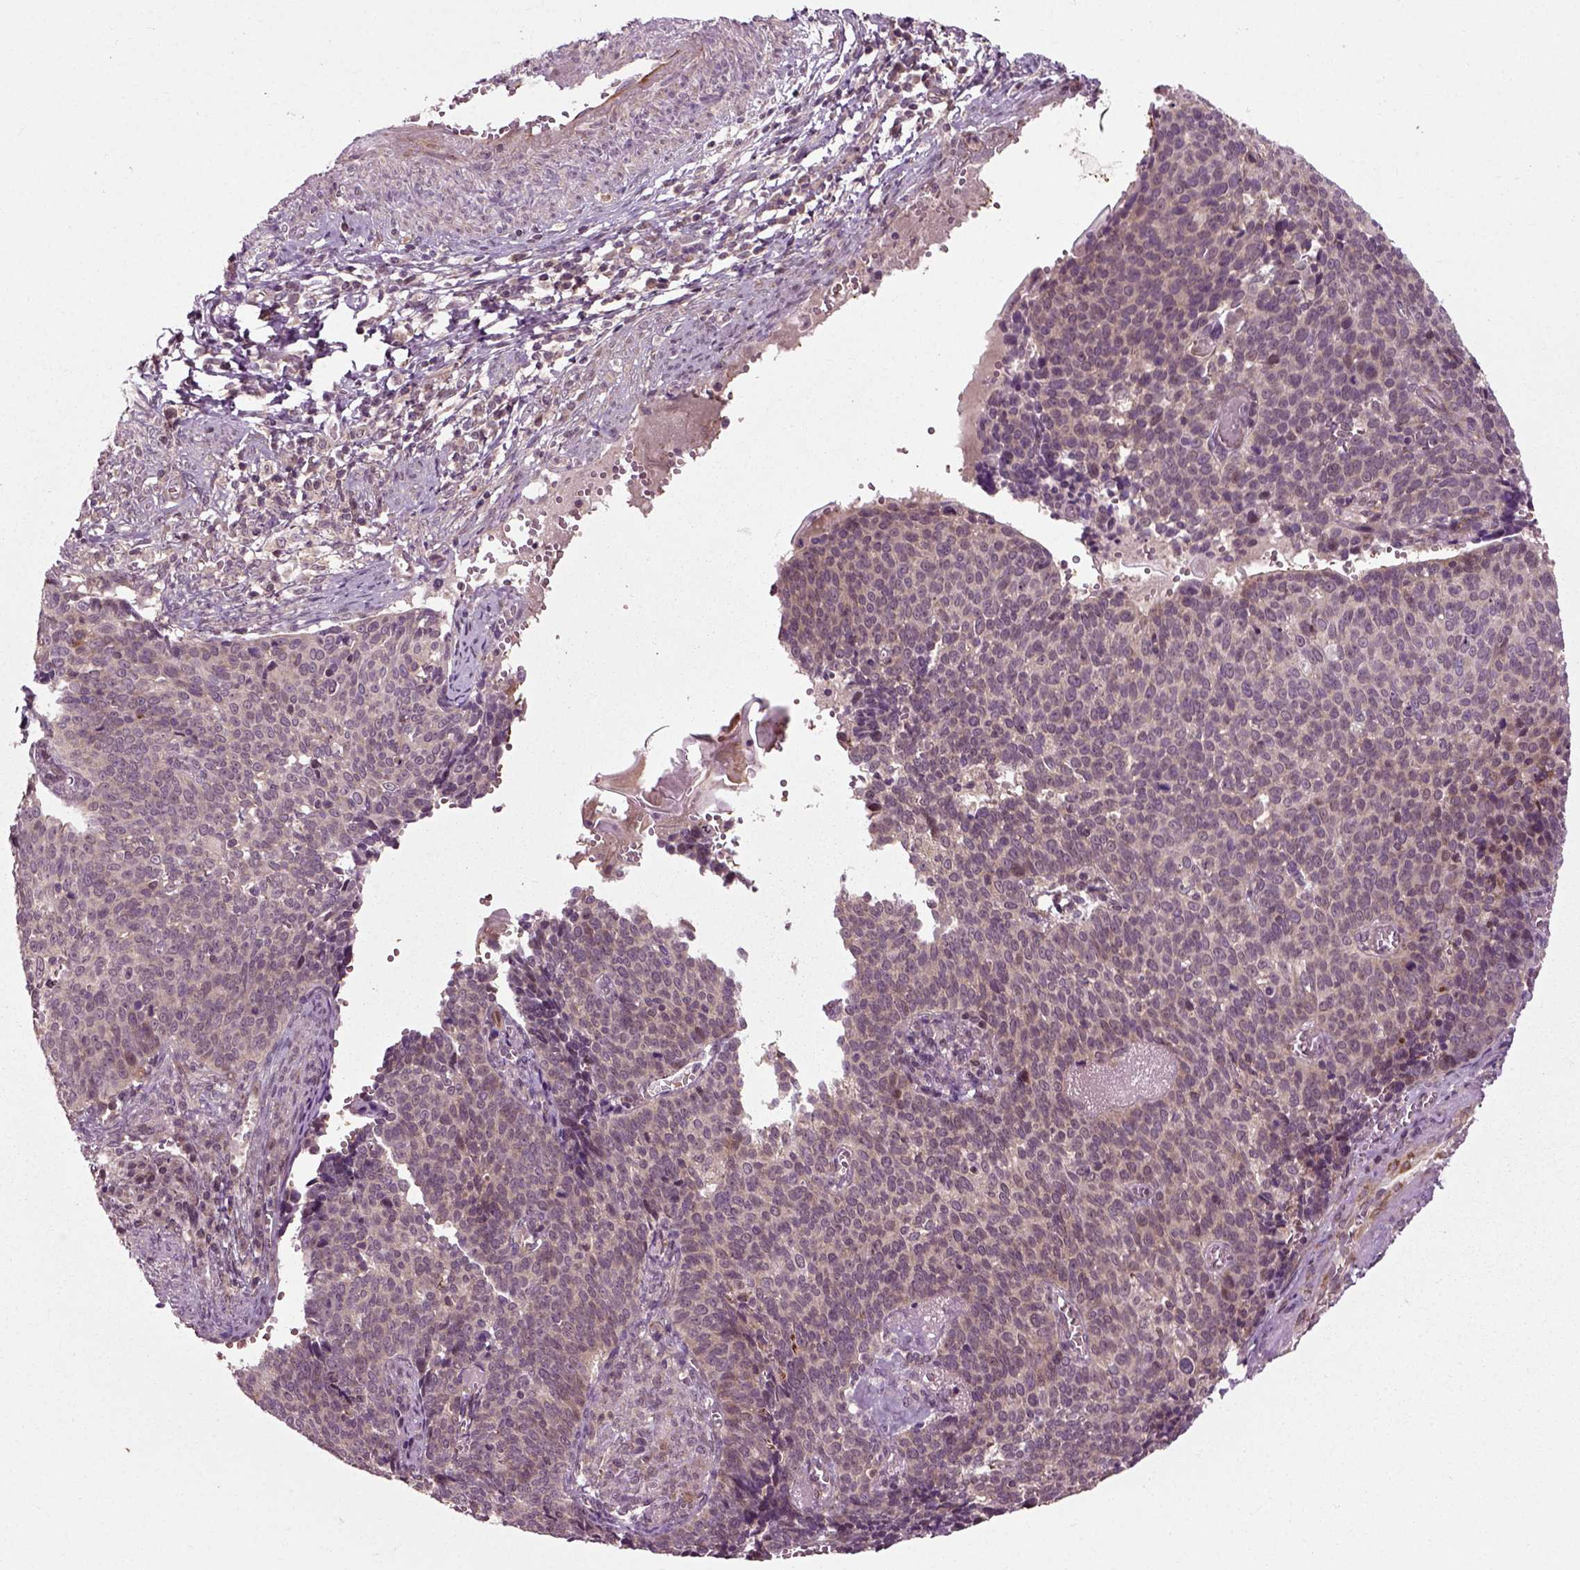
{"staining": {"intensity": "weak", "quantity": "<25%", "location": "cytoplasmic/membranous"}, "tissue": "cervical cancer", "cell_type": "Tumor cells", "image_type": "cancer", "snomed": [{"axis": "morphology", "description": "Normal tissue, NOS"}, {"axis": "morphology", "description": "Squamous cell carcinoma, NOS"}, {"axis": "topography", "description": "Cervix"}], "caption": "High magnification brightfield microscopy of cervical cancer (squamous cell carcinoma) stained with DAB (brown) and counterstained with hematoxylin (blue): tumor cells show no significant staining. (IHC, brightfield microscopy, high magnification).", "gene": "PLCD3", "patient": {"sex": "female", "age": 39}}